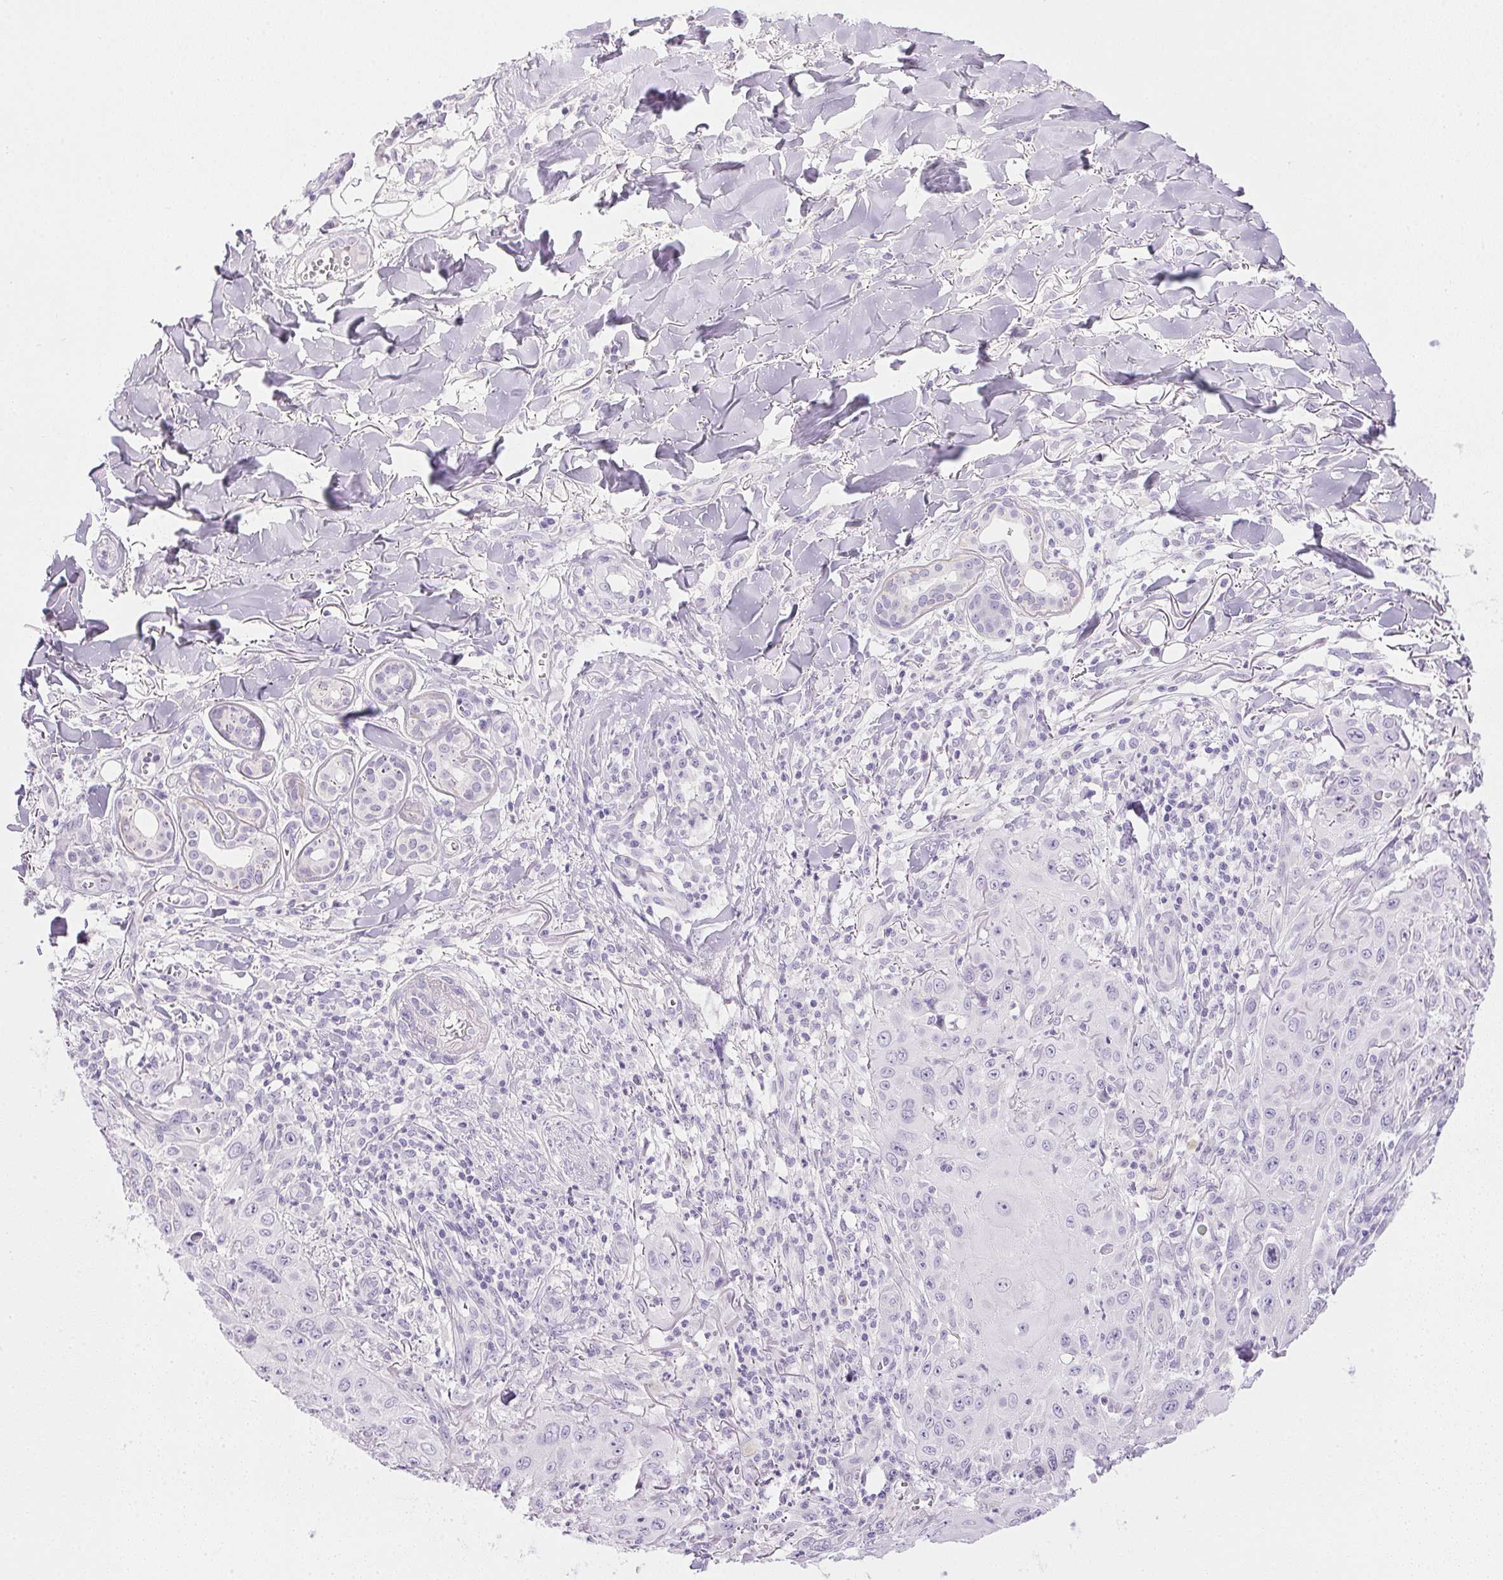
{"staining": {"intensity": "negative", "quantity": "none", "location": "none"}, "tissue": "skin cancer", "cell_type": "Tumor cells", "image_type": "cancer", "snomed": [{"axis": "morphology", "description": "Squamous cell carcinoma, NOS"}, {"axis": "topography", "description": "Skin"}], "caption": "Protein analysis of skin squamous cell carcinoma shows no significant expression in tumor cells. The staining is performed using DAB (3,3'-diaminobenzidine) brown chromogen with nuclei counter-stained in using hematoxylin.", "gene": "CTRL", "patient": {"sex": "male", "age": 75}}